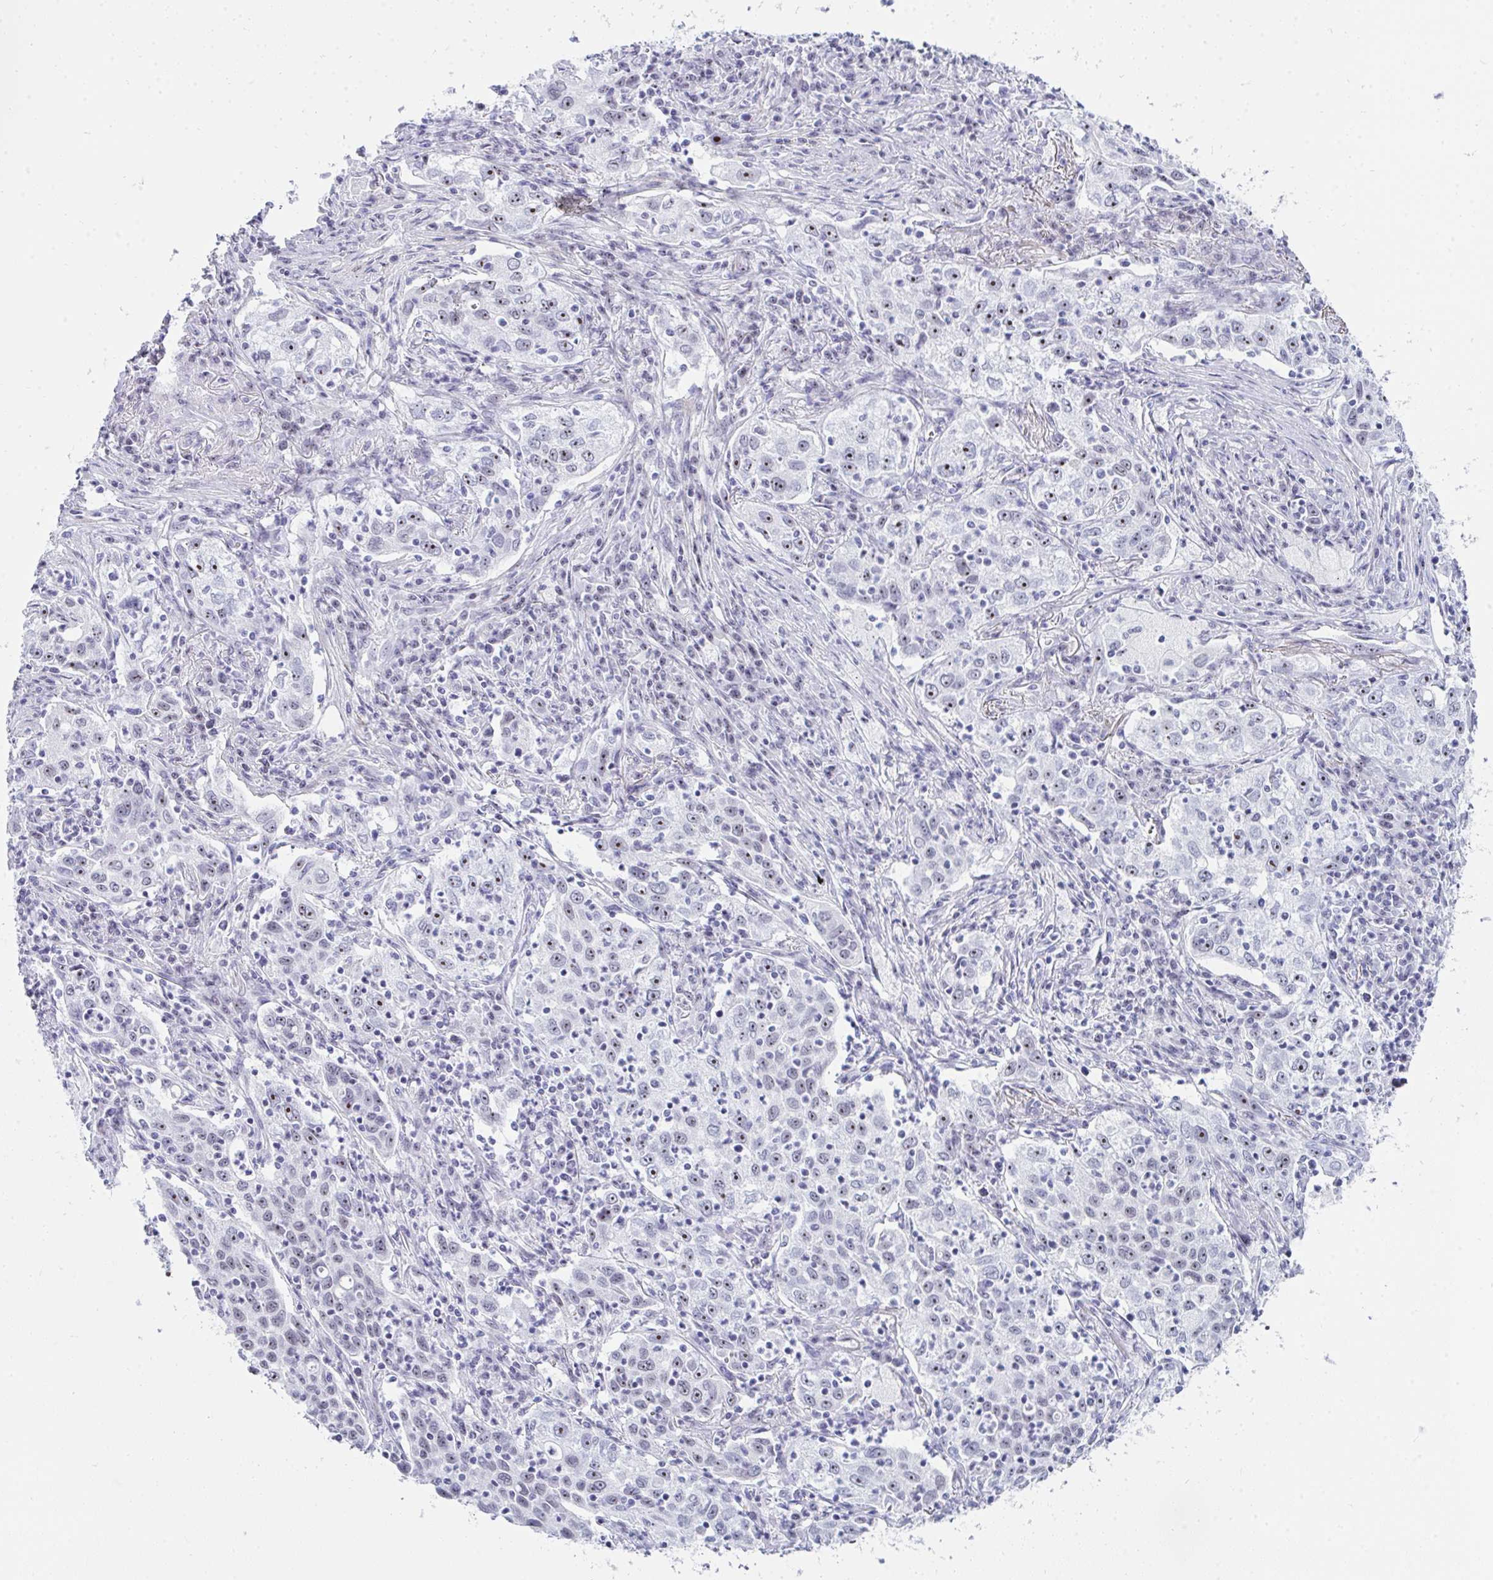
{"staining": {"intensity": "moderate", "quantity": ">75%", "location": "nuclear"}, "tissue": "lung cancer", "cell_type": "Tumor cells", "image_type": "cancer", "snomed": [{"axis": "morphology", "description": "Squamous cell carcinoma, NOS"}, {"axis": "topography", "description": "Lung"}], "caption": "High-power microscopy captured an immunohistochemistry (IHC) micrograph of lung cancer, revealing moderate nuclear expression in approximately >75% of tumor cells.", "gene": "NOP10", "patient": {"sex": "male", "age": 71}}